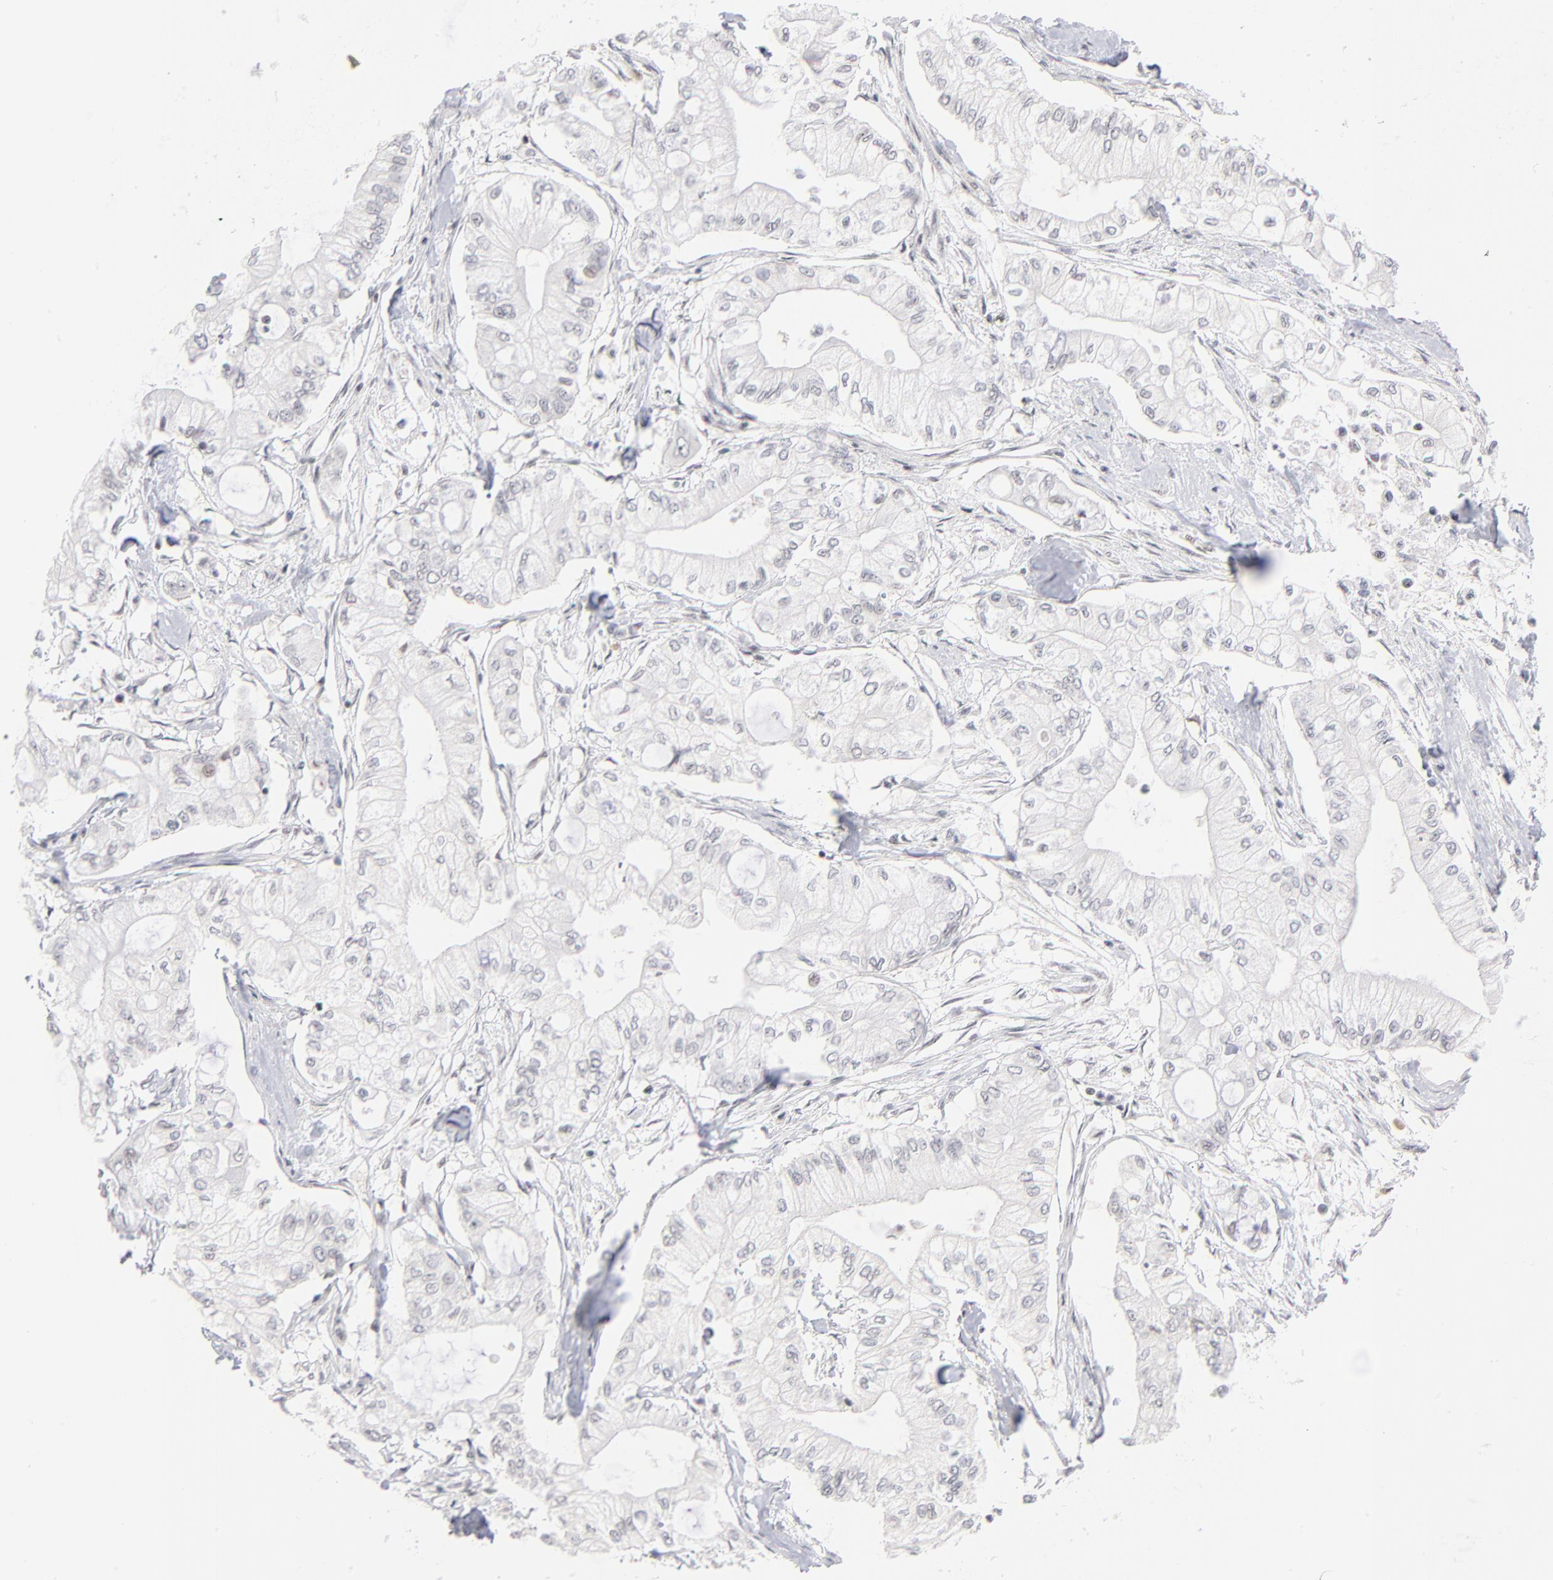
{"staining": {"intensity": "negative", "quantity": "none", "location": "none"}, "tissue": "pancreatic cancer", "cell_type": "Tumor cells", "image_type": "cancer", "snomed": [{"axis": "morphology", "description": "Adenocarcinoma, NOS"}, {"axis": "topography", "description": "Pancreas"}], "caption": "DAB (3,3'-diaminobenzidine) immunohistochemical staining of human pancreatic adenocarcinoma displays no significant expression in tumor cells.", "gene": "ZNF143", "patient": {"sex": "male", "age": 79}}